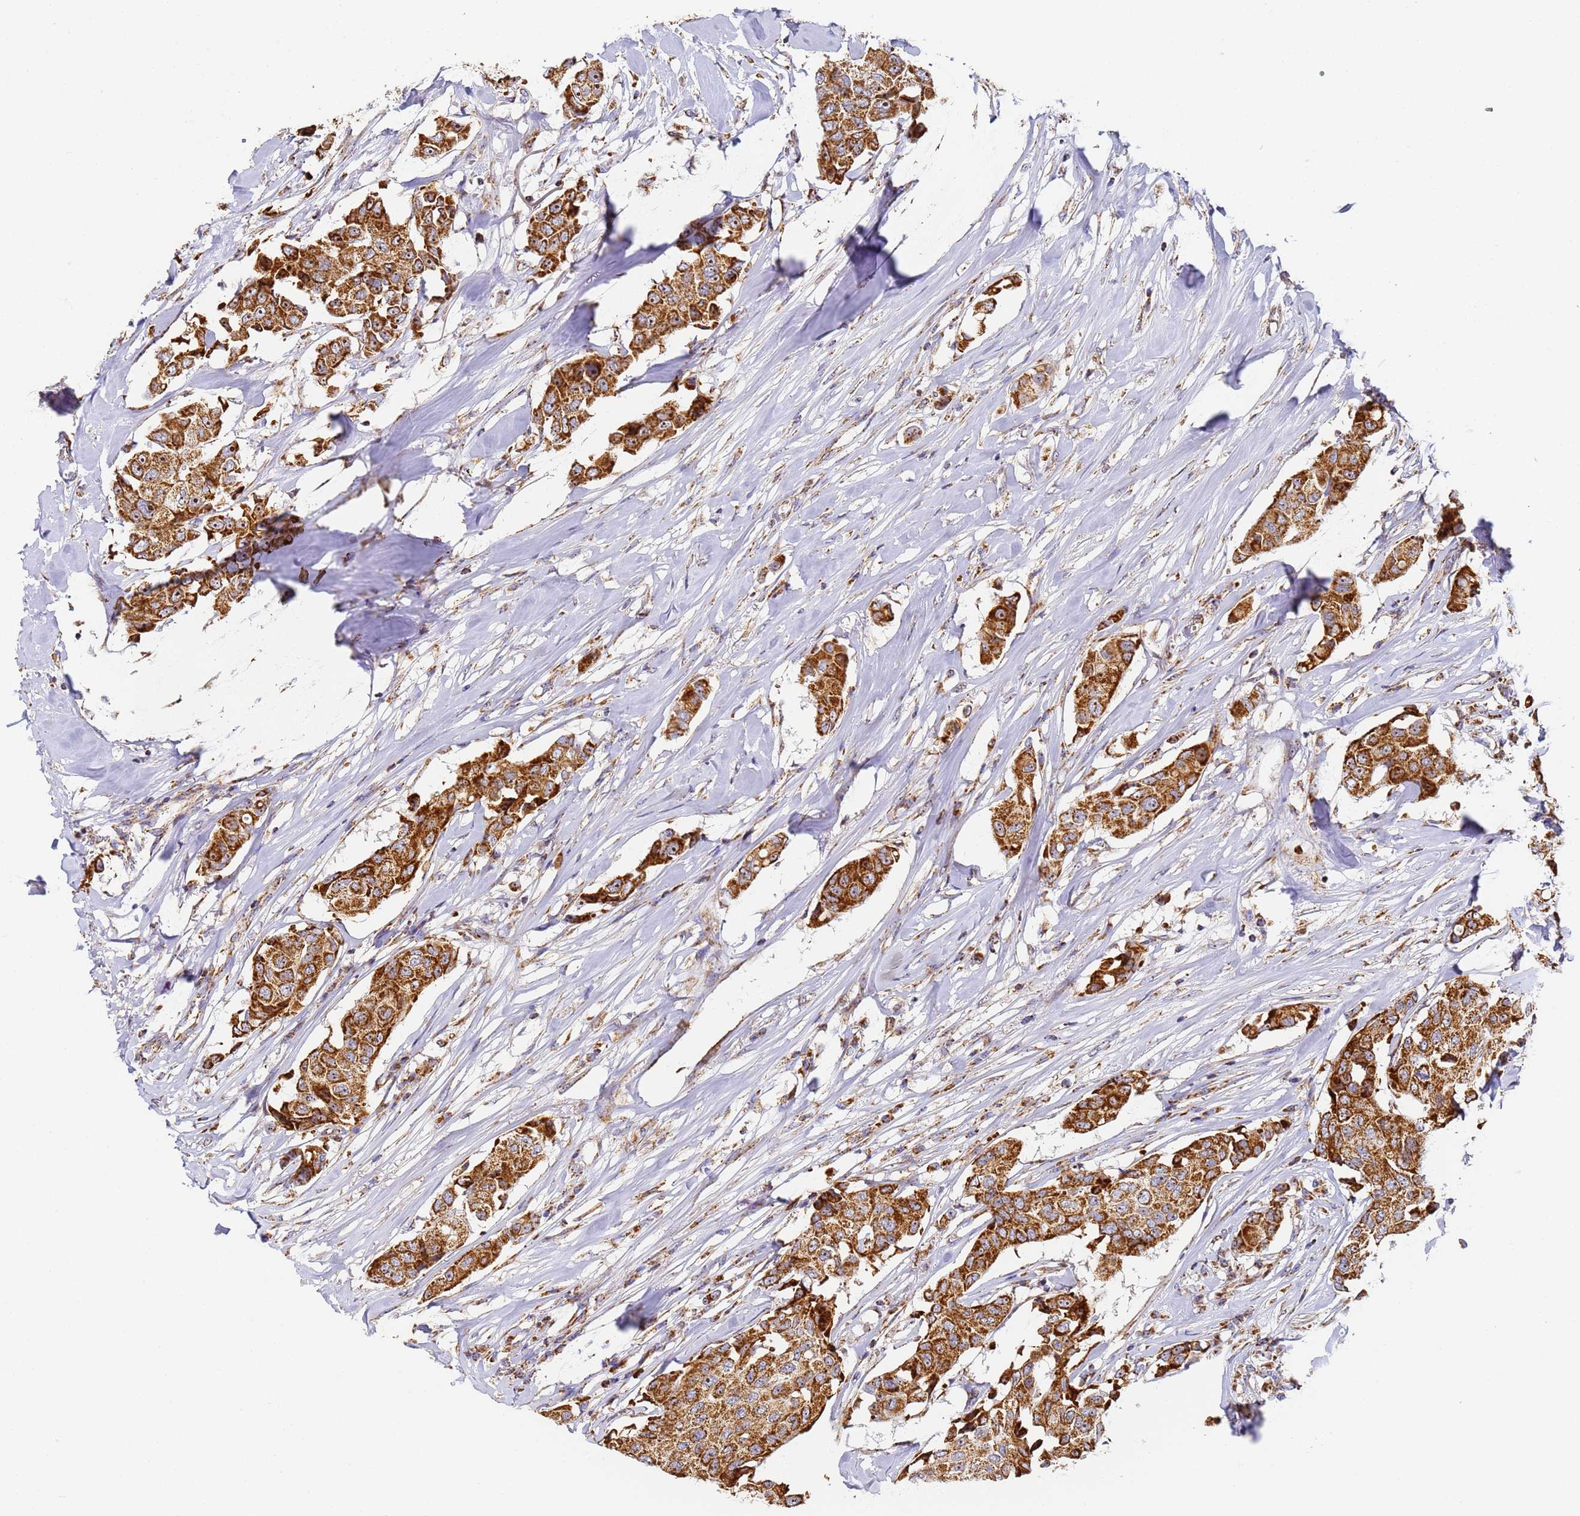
{"staining": {"intensity": "strong", "quantity": ">75%", "location": "cytoplasmic/membranous"}, "tissue": "breast cancer", "cell_type": "Tumor cells", "image_type": "cancer", "snomed": [{"axis": "morphology", "description": "Duct carcinoma"}, {"axis": "topography", "description": "Breast"}], "caption": "This is a micrograph of immunohistochemistry (IHC) staining of breast cancer, which shows strong positivity in the cytoplasmic/membranous of tumor cells.", "gene": "FRG2C", "patient": {"sex": "female", "age": 80}}